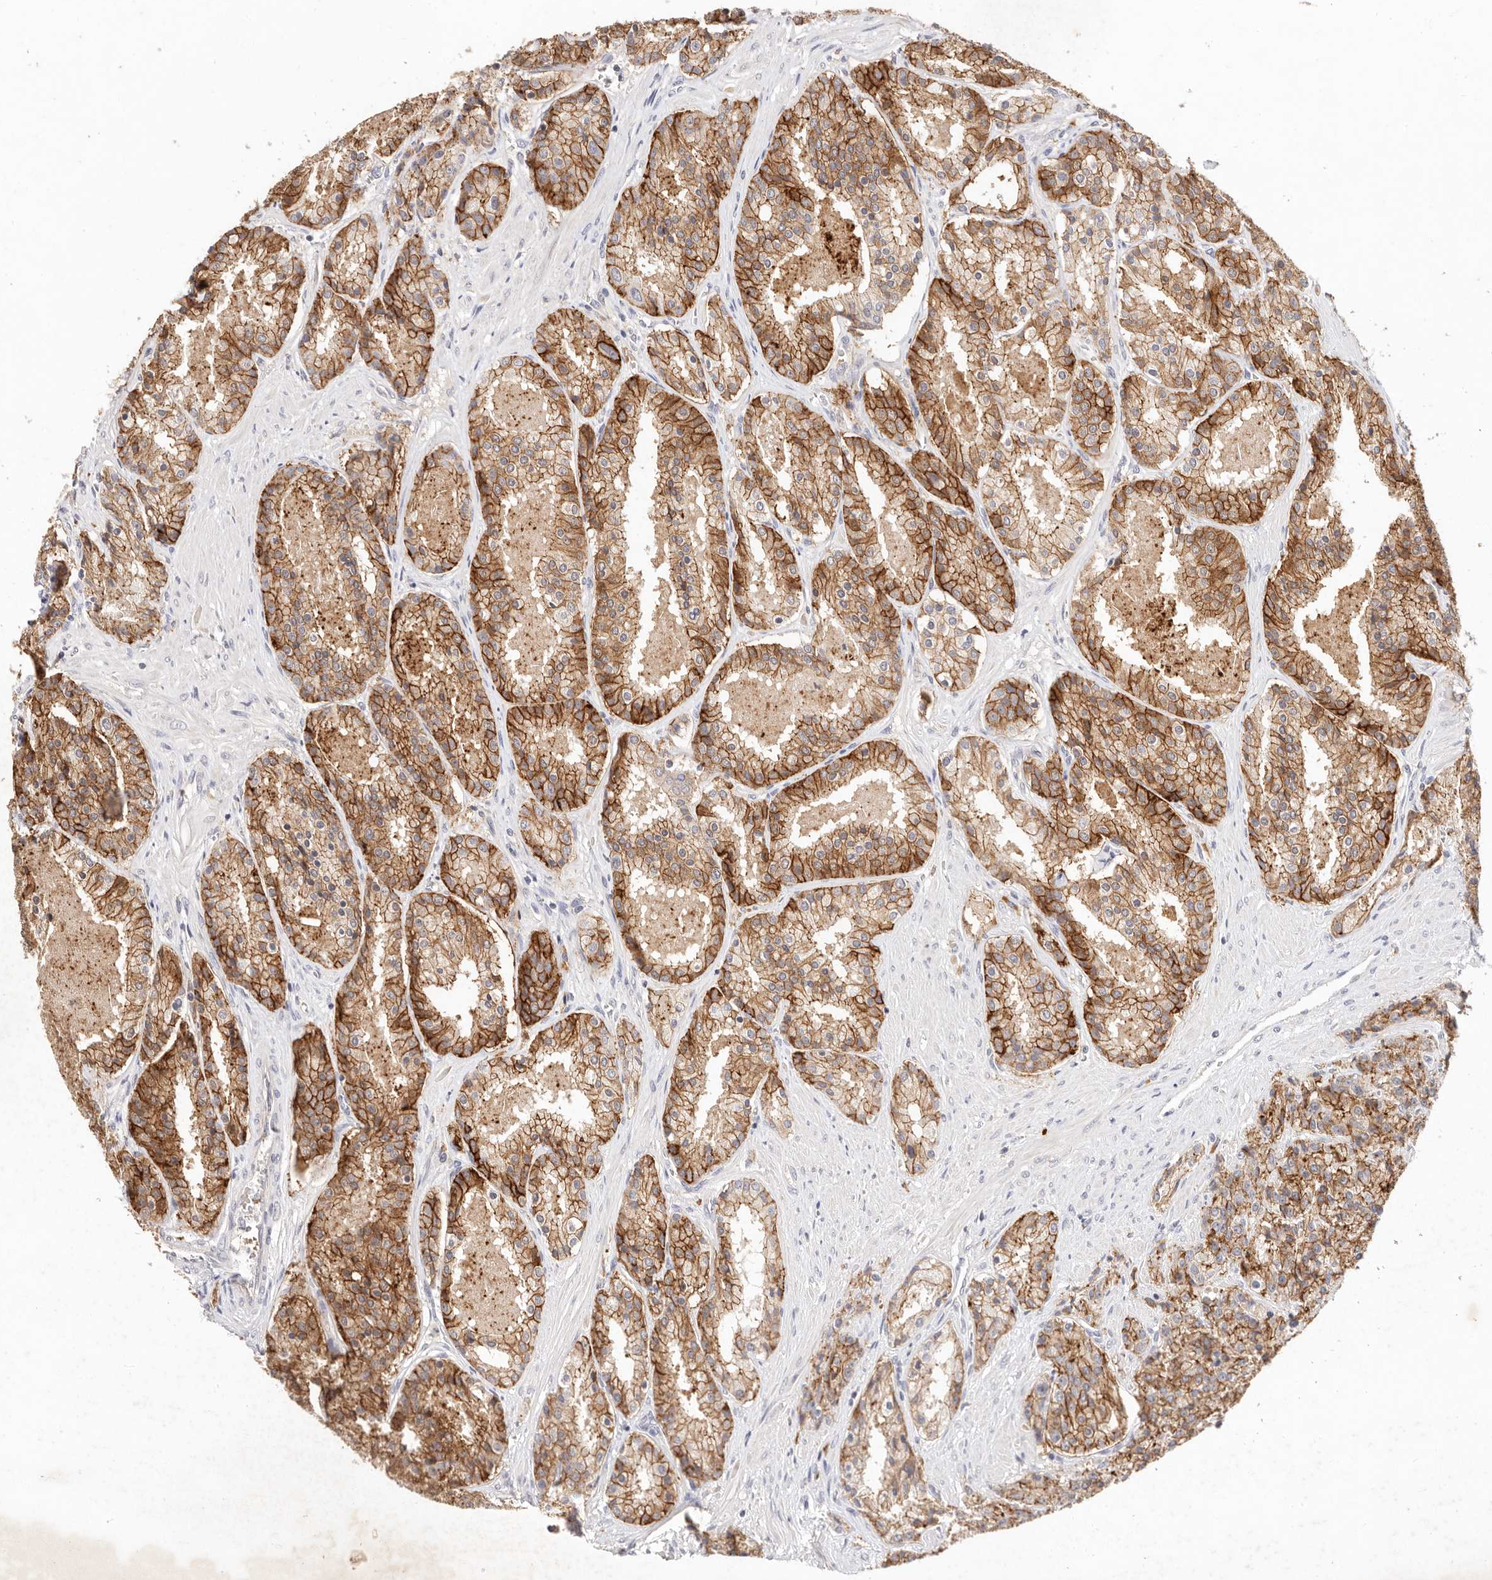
{"staining": {"intensity": "strong", "quantity": "25%-75%", "location": "cytoplasmic/membranous"}, "tissue": "prostate cancer", "cell_type": "Tumor cells", "image_type": "cancer", "snomed": [{"axis": "morphology", "description": "Adenocarcinoma, High grade"}, {"axis": "topography", "description": "Prostate"}], "caption": "Immunohistochemistry of human prostate cancer (adenocarcinoma (high-grade)) reveals high levels of strong cytoplasmic/membranous staining in approximately 25%-75% of tumor cells.", "gene": "CXADR", "patient": {"sex": "male", "age": 60}}